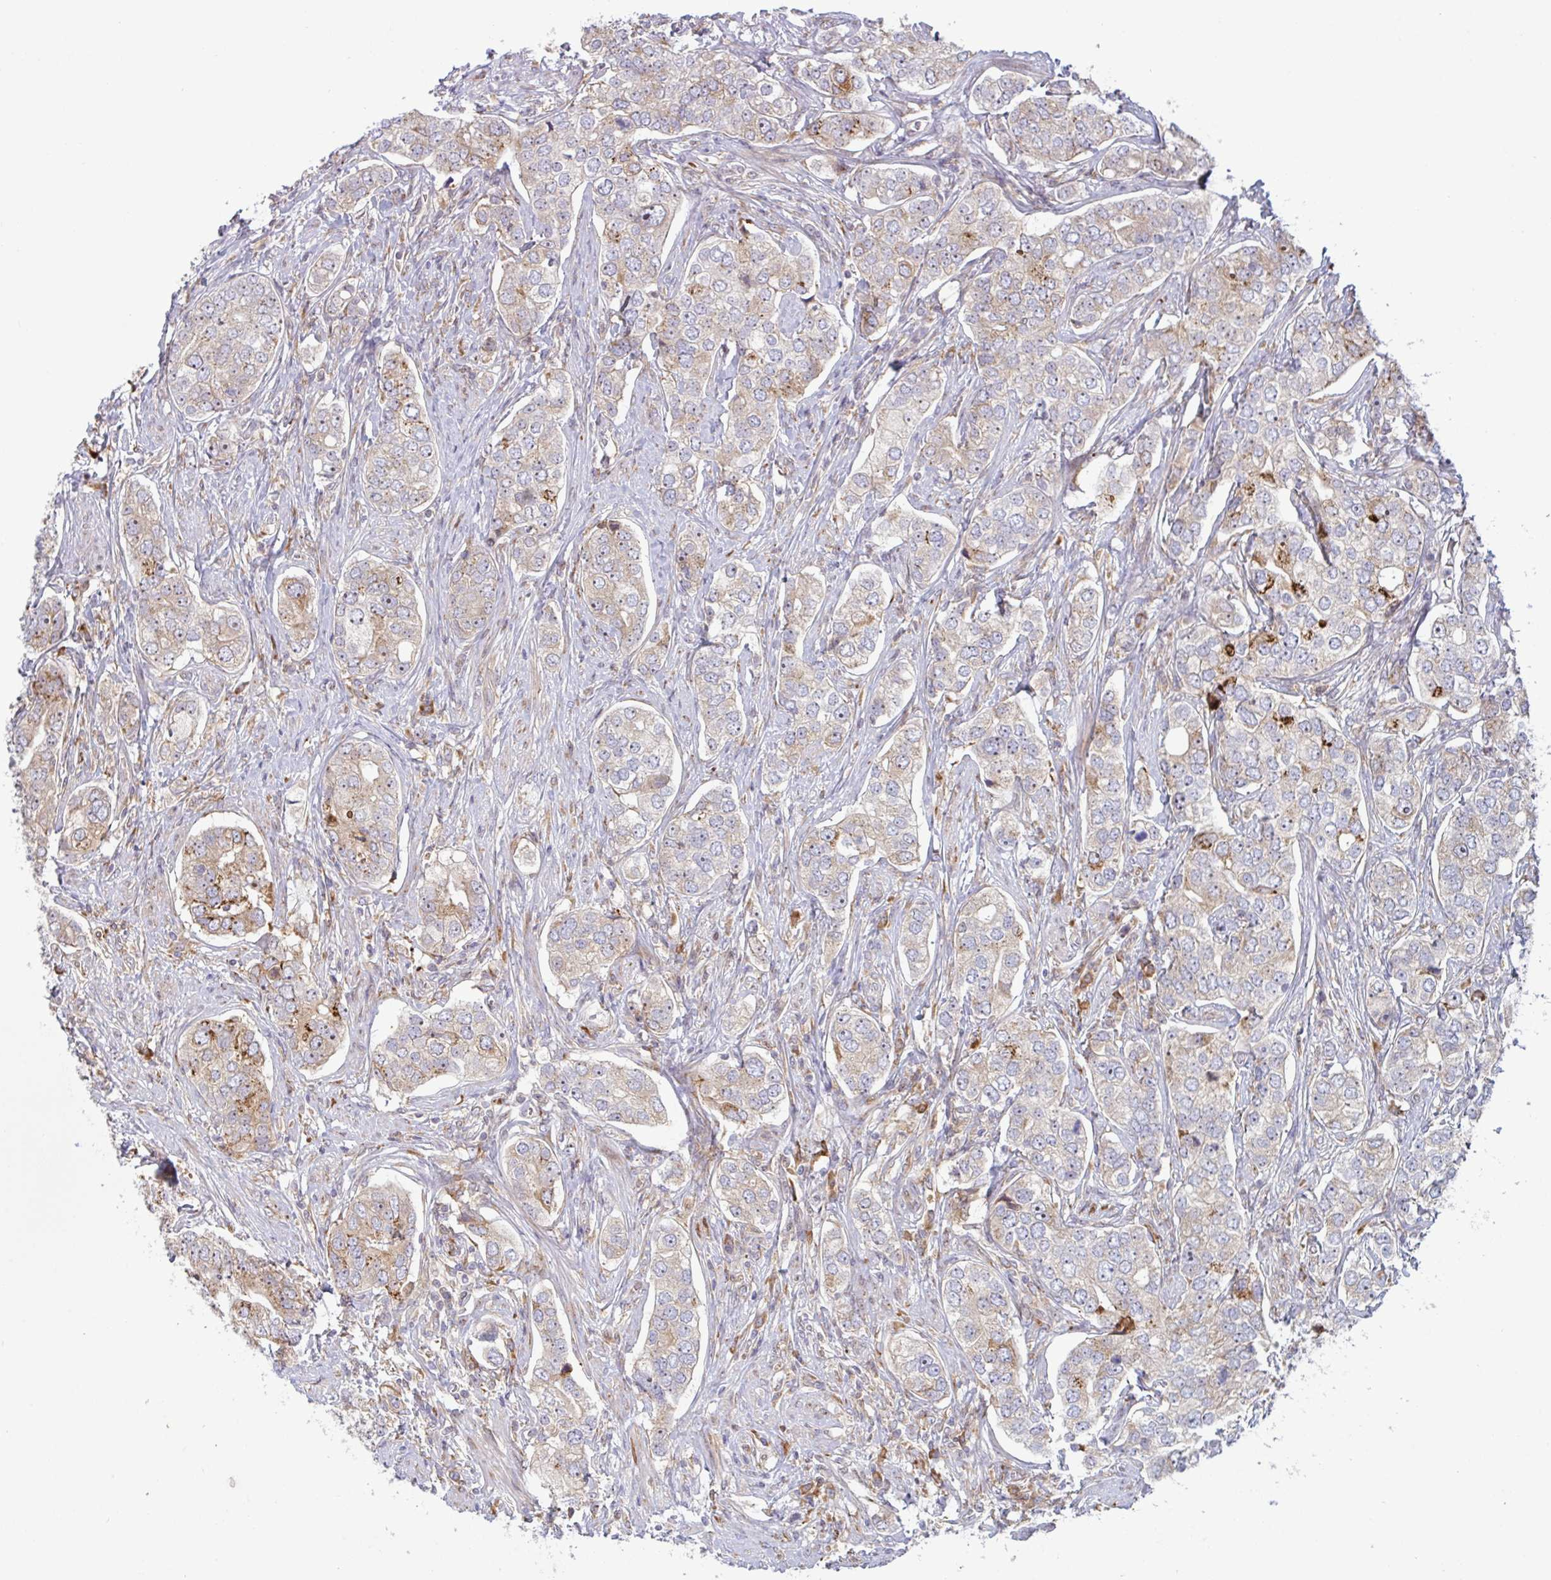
{"staining": {"intensity": "moderate", "quantity": "<25%", "location": "cytoplasmic/membranous"}, "tissue": "prostate cancer", "cell_type": "Tumor cells", "image_type": "cancer", "snomed": [{"axis": "morphology", "description": "Adenocarcinoma, High grade"}, {"axis": "topography", "description": "Prostate"}], "caption": "Protein expression analysis of human prostate cancer reveals moderate cytoplasmic/membranous expression in about <25% of tumor cells. Using DAB (brown) and hematoxylin (blue) stains, captured at high magnification using brightfield microscopy.", "gene": "RIT1", "patient": {"sex": "male", "age": 60}}